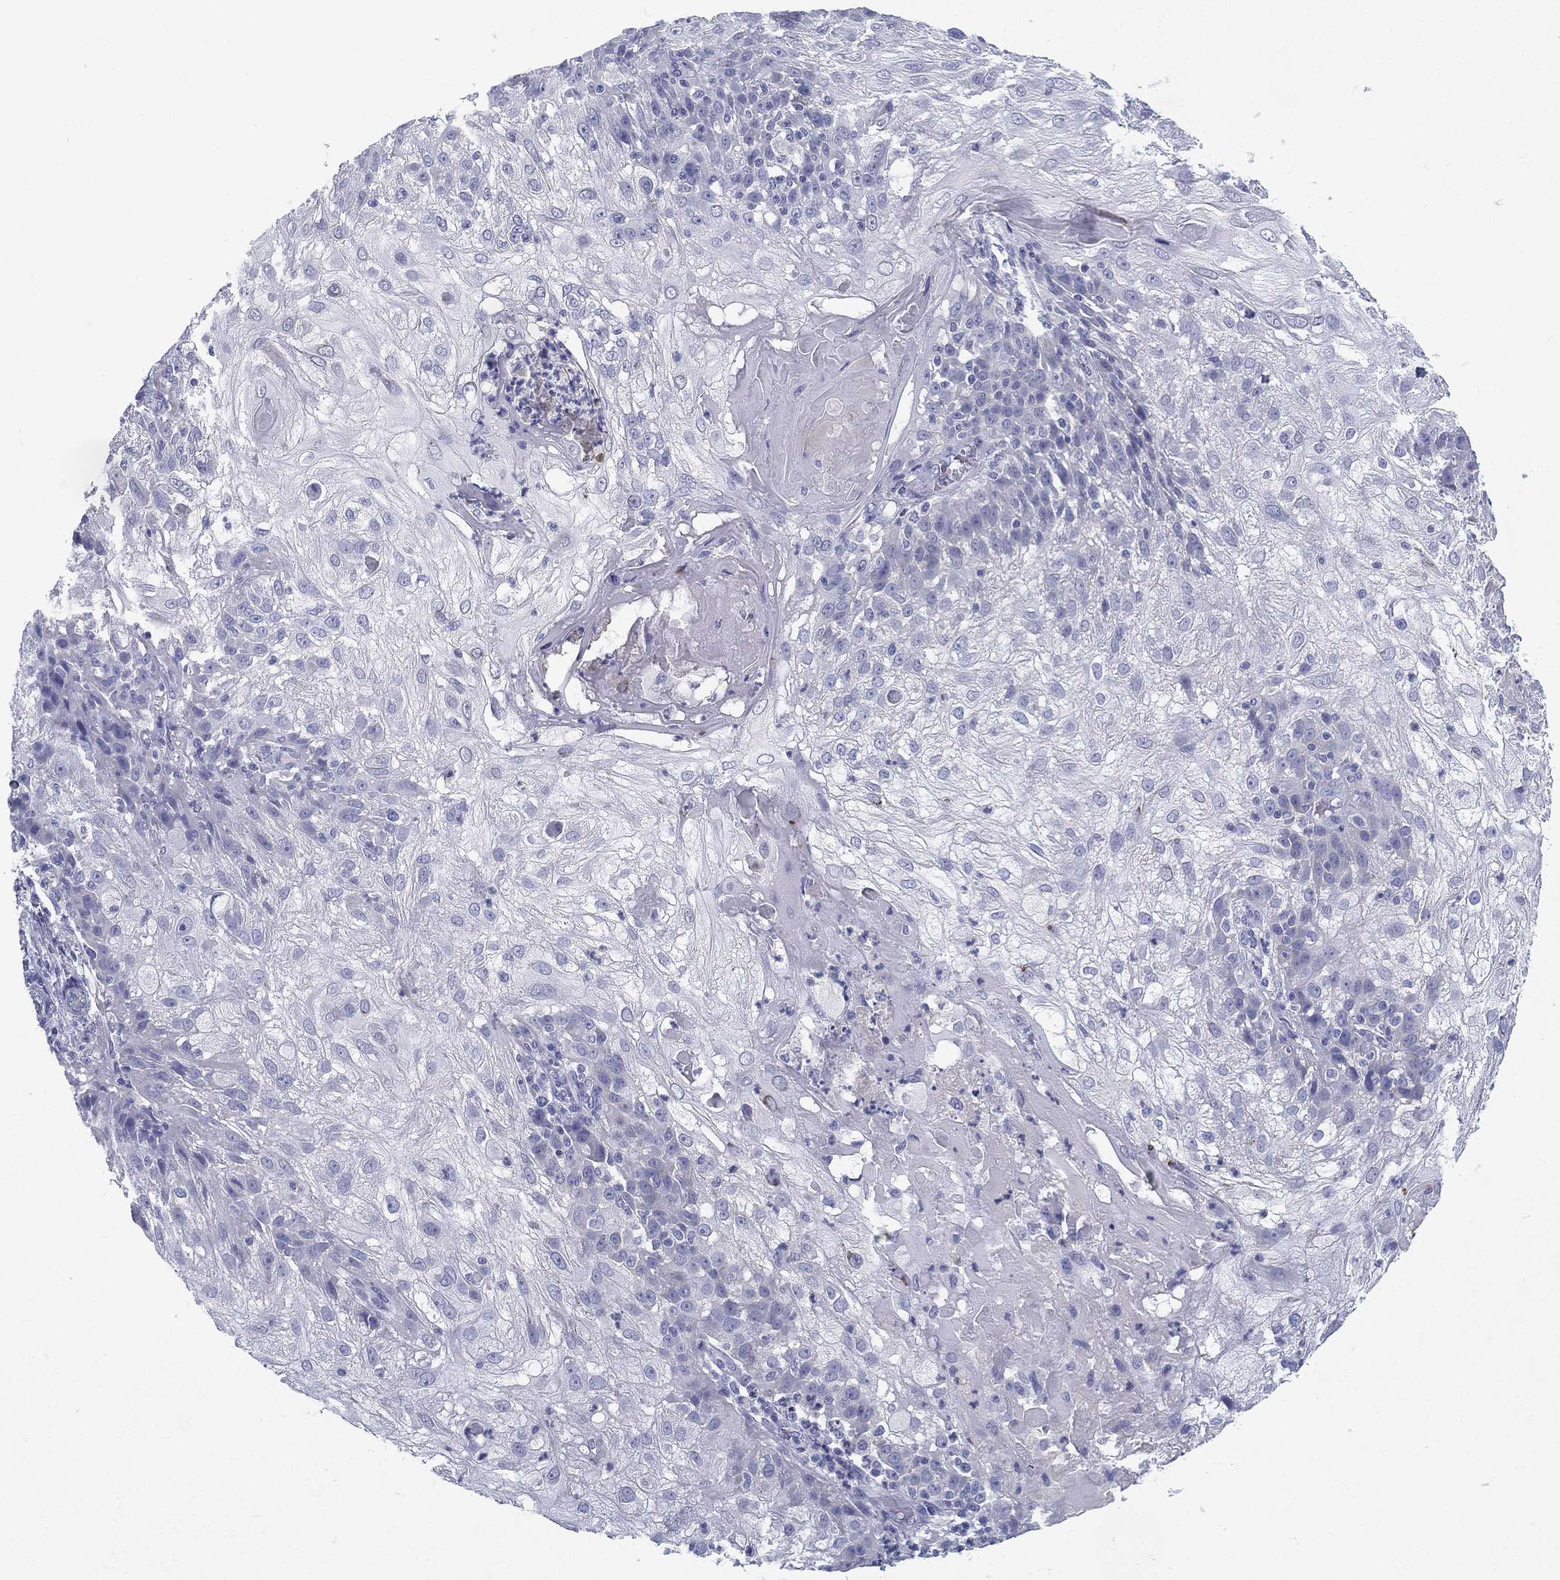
{"staining": {"intensity": "negative", "quantity": "none", "location": "none"}, "tissue": "skin cancer", "cell_type": "Tumor cells", "image_type": "cancer", "snomed": [{"axis": "morphology", "description": "Normal tissue, NOS"}, {"axis": "morphology", "description": "Squamous cell carcinoma, NOS"}, {"axis": "topography", "description": "Skin"}], "caption": "DAB (3,3'-diaminobenzidine) immunohistochemical staining of skin squamous cell carcinoma reveals no significant positivity in tumor cells. (DAB (3,3'-diaminobenzidine) immunohistochemistry (IHC) with hematoxylin counter stain).", "gene": "RGS13", "patient": {"sex": "female", "age": 83}}